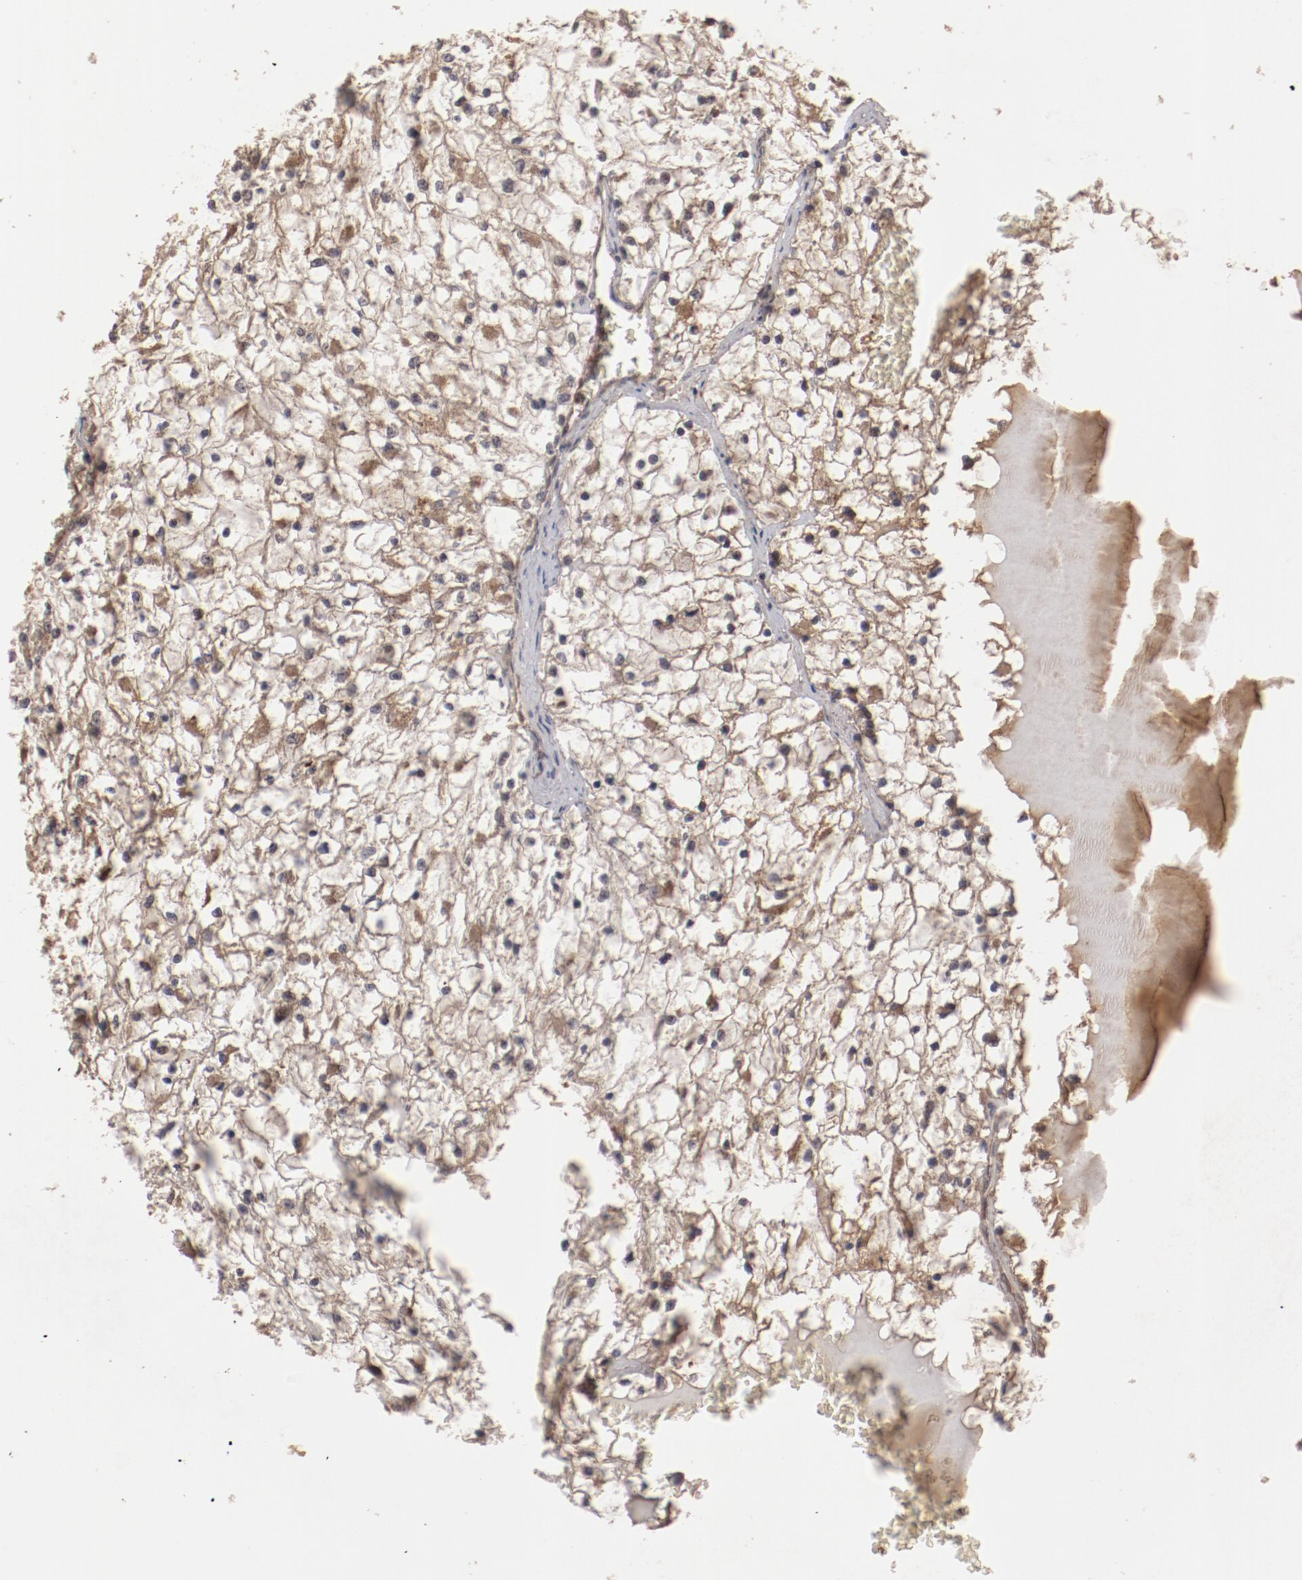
{"staining": {"intensity": "moderate", "quantity": ">75%", "location": "cytoplasmic/membranous"}, "tissue": "renal cancer", "cell_type": "Tumor cells", "image_type": "cancer", "snomed": [{"axis": "morphology", "description": "Adenocarcinoma, NOS"}, {"axis": "topography", "description": "Kidney"}], "caption": "Immunohistochemical staining of adenocarcinoma (renal) reveals moderate cytoplasmic/membranous protein positivity in about >75% of tumor cells.", "gene": "TENM1", "patient": {"sex": "male", "age": 61}}